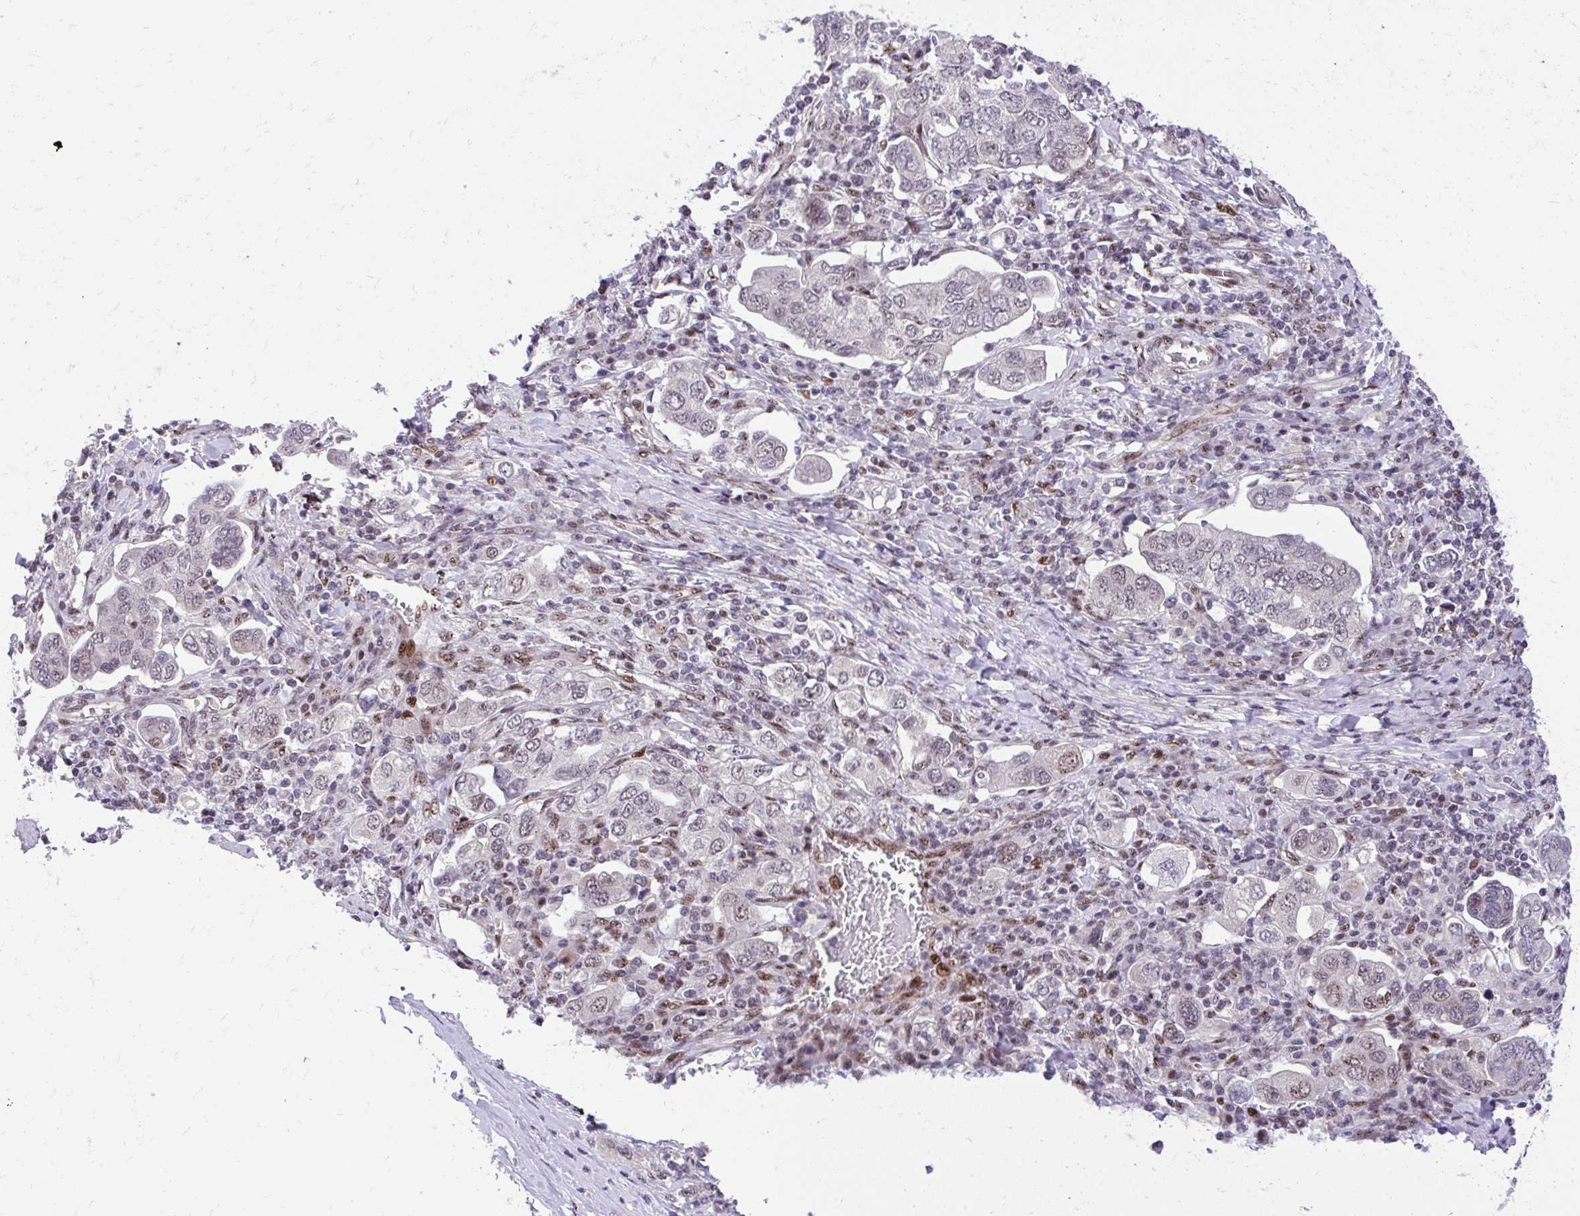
{"staining": {"intensity": "weak", "quantity": "25%-75%", "location": "nuclear"}, "tissue": "stomach cancer", "cell_type": "Tumor cells", "image_type": "cancer", "snomed": [{"axis": "morphology", "description": "Adenocarcinoma, NOS"}, {"axis": "topography", "description": "Stomach, upper"}, {"axis": "topography", "description": "Stomach"}], "caption": "Weak nuclear protein positivity is identified in approximately 25%-75% of tumor cells in adenocarcinoma (stomach). (DAB = brown stain, brightfield microscopy at high magnification).", "gene": "HOXA4", "patient": {"sex": "male", "age": 62}}